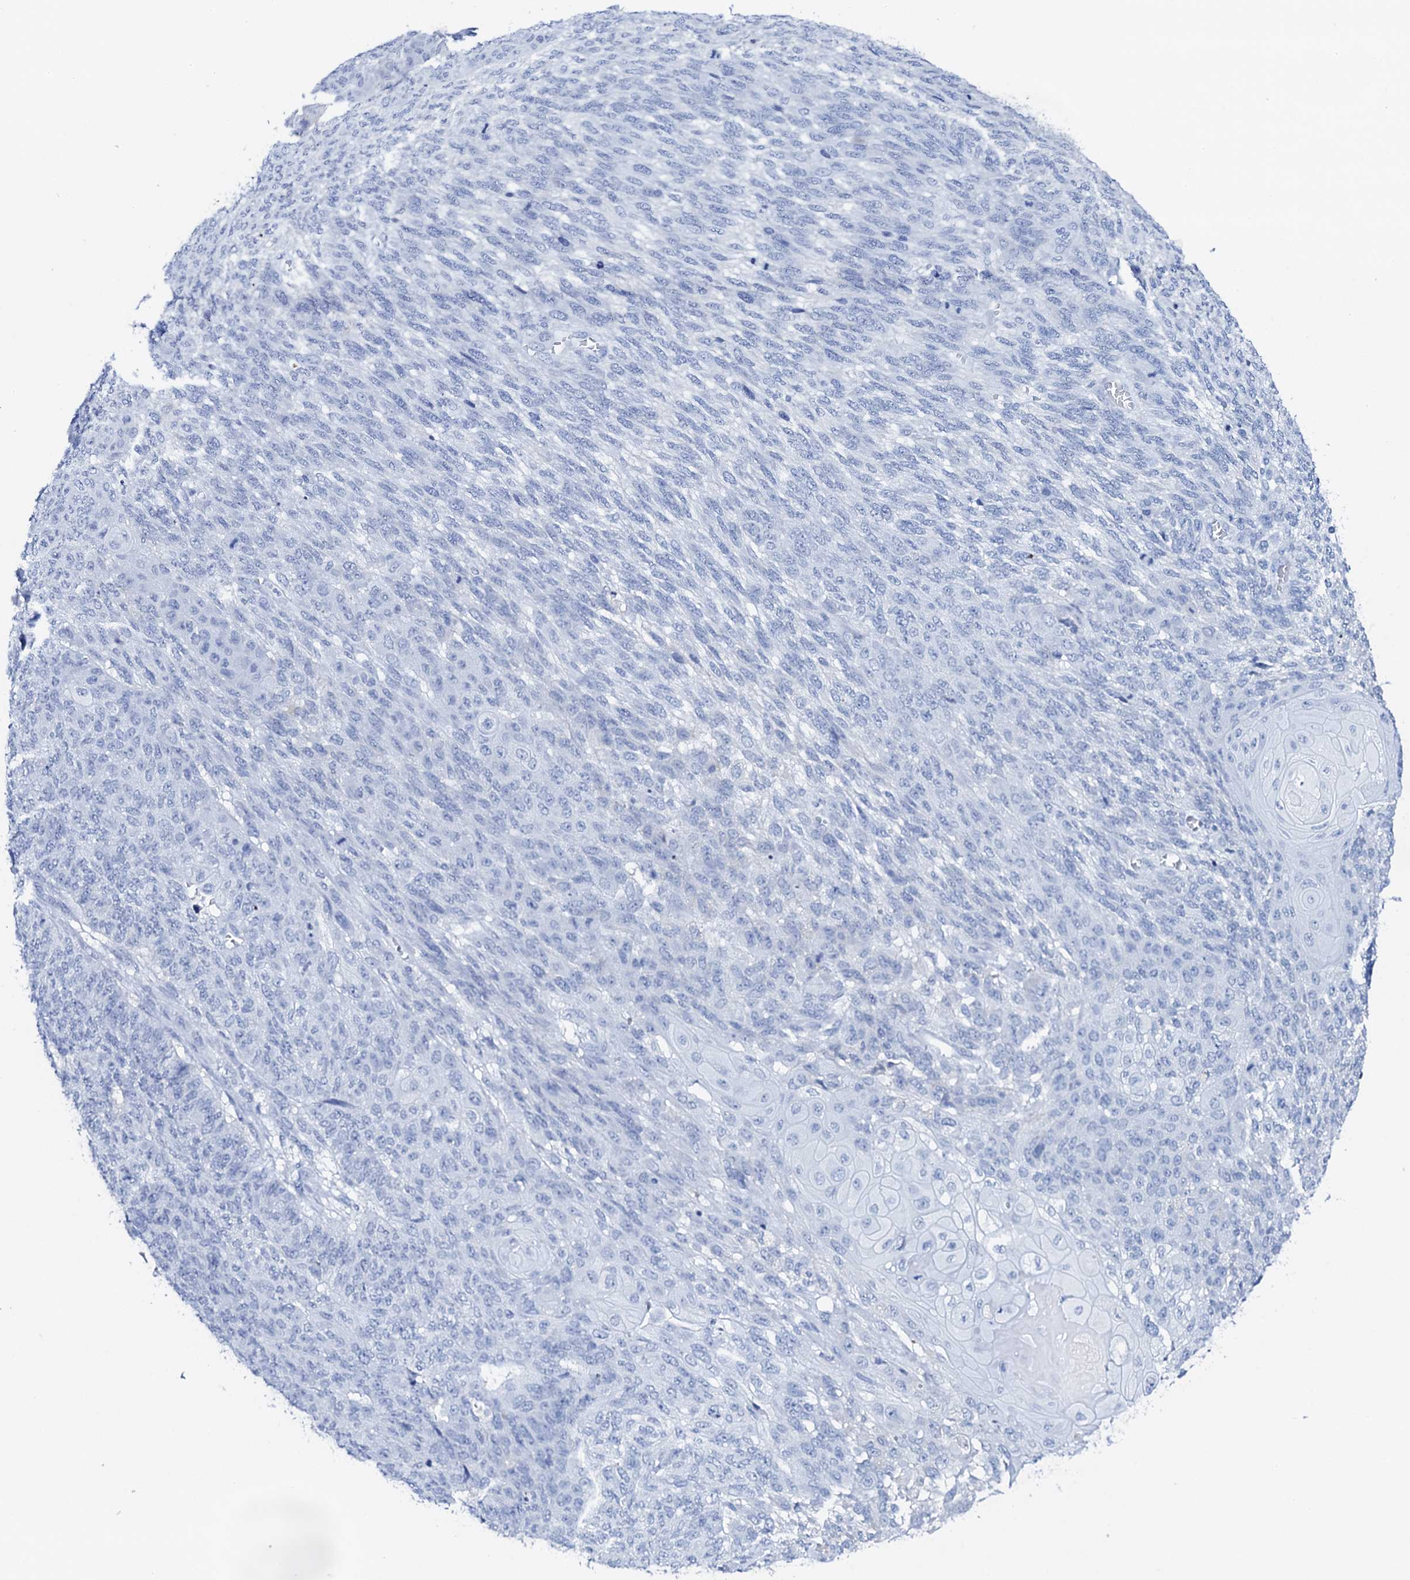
{"staining": {"intensity": "negative", "quantity": "none", "location": "none"}, "tissue": "endometrial cancer", "cell_type": "Tumor cells", "image_type": "cancer", "snomed": [{"axis": "morphology", "description": "Adenocarcinoma, NOS"}, {"axis": "topography", "description": "Endometrium"}], "caption": "A high-resolution image shows immunohistochemistry (IHC) staining of endometrial adenocarcinoma, which demonstrates no significant expression in tumor cells.", "gene": "FBXL16", "patient": {"sex": "female", "age": 32}}